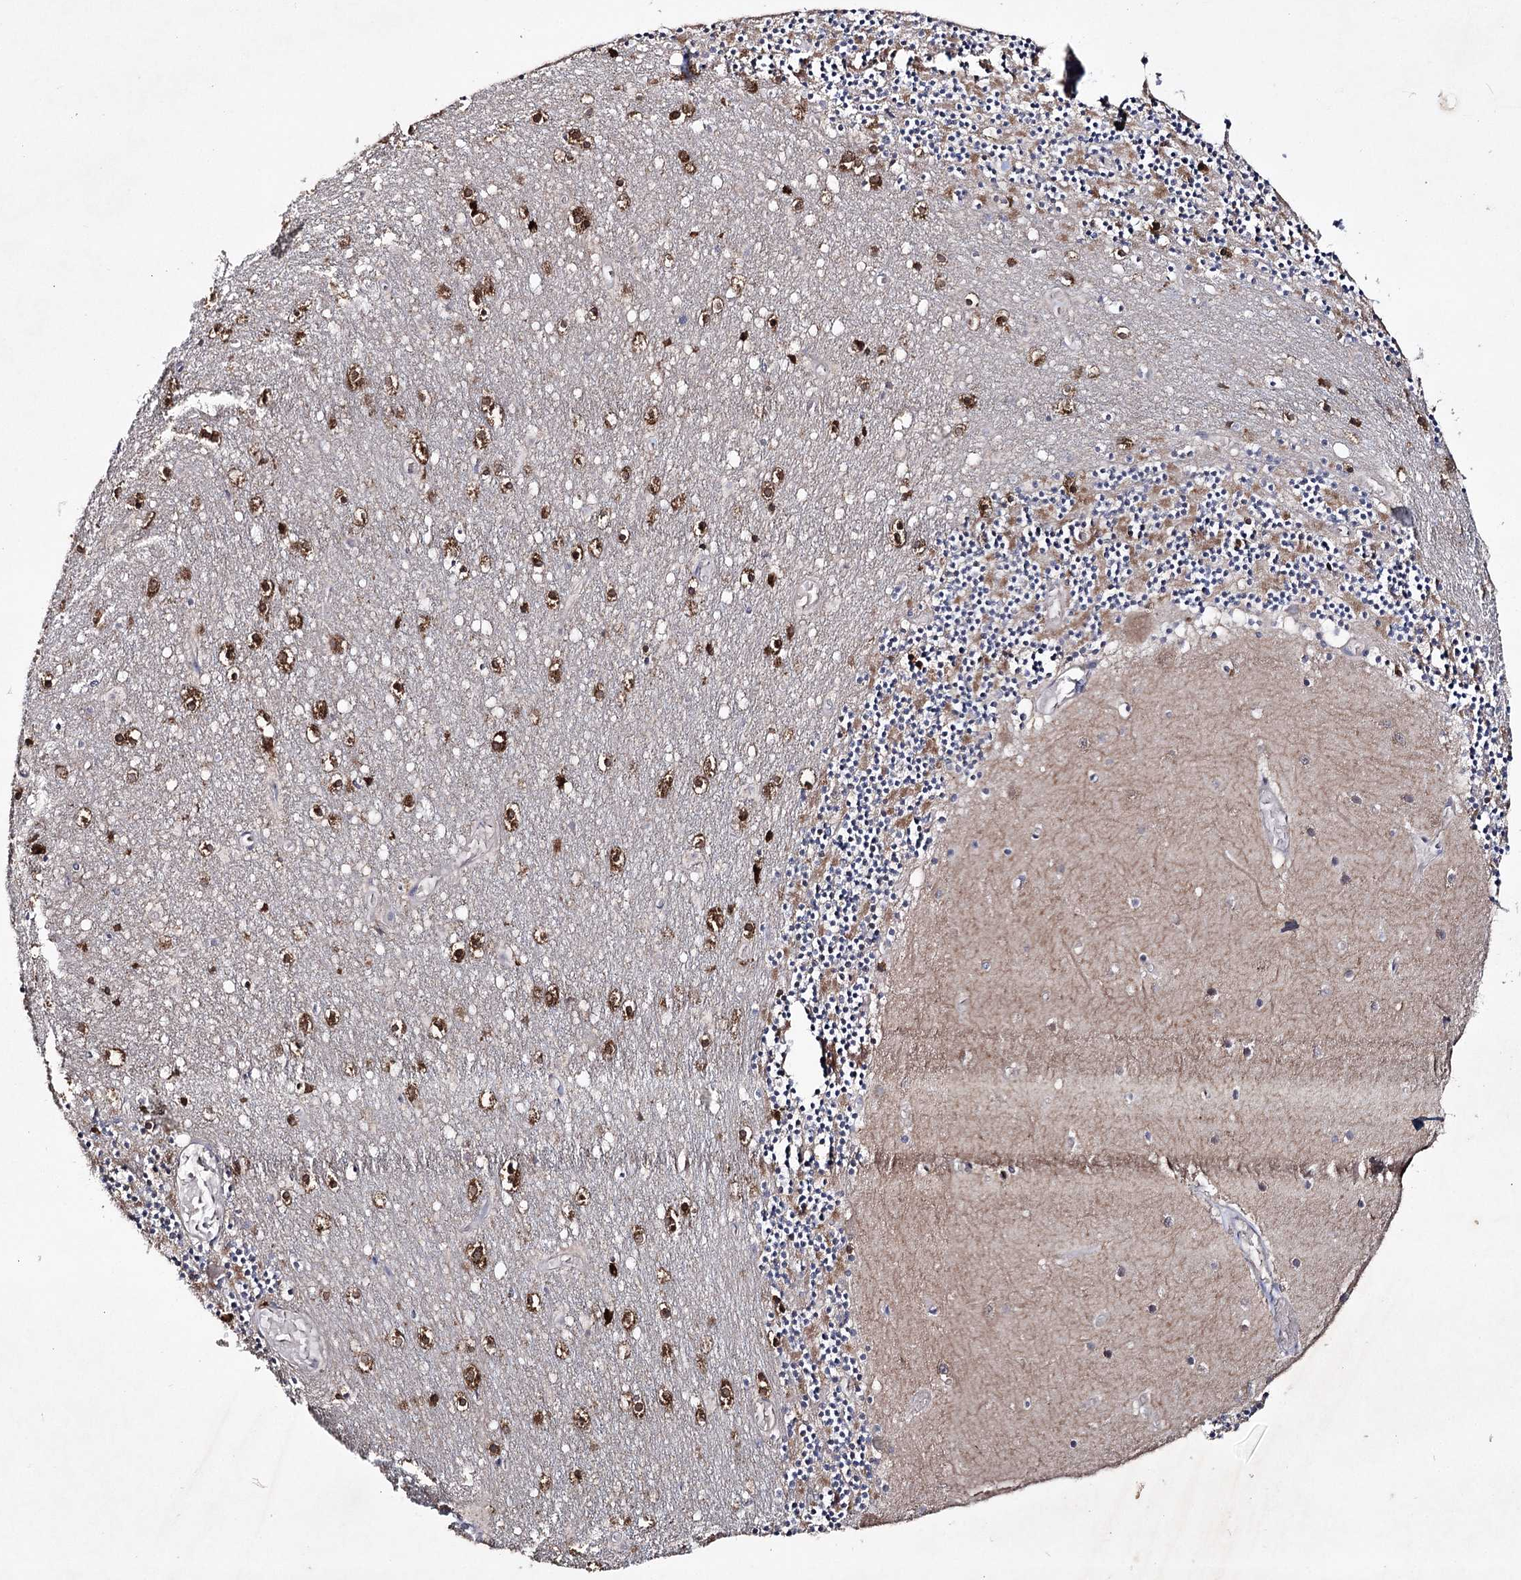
{"staining": {"intensity": "moderate", "quantity": "25%-75%", "location": "cytoplasmic/membranous"}, "tissue": "cerebellum", "cell_type": "Cells in granular layer", "image_type": "normal", "snomed": [{"axis": "morphology", "description": "Normal tissue, NOS"}, {"axis": "topography", "description": "Cerebellum"}], "caption": "Immunohistochemistry (IHC) photomicrograph of unremarkable cerebellum: cerebellum stained using IHC exhibits medium levels of moderate protein expression localized specifically in the cytoplasmic/membranous of cells in granular layer, appearing as a cytoplasmic/membranous brown color.", "gene": "SEMA4G", "patient": {"sex": "female", "age": 28}}